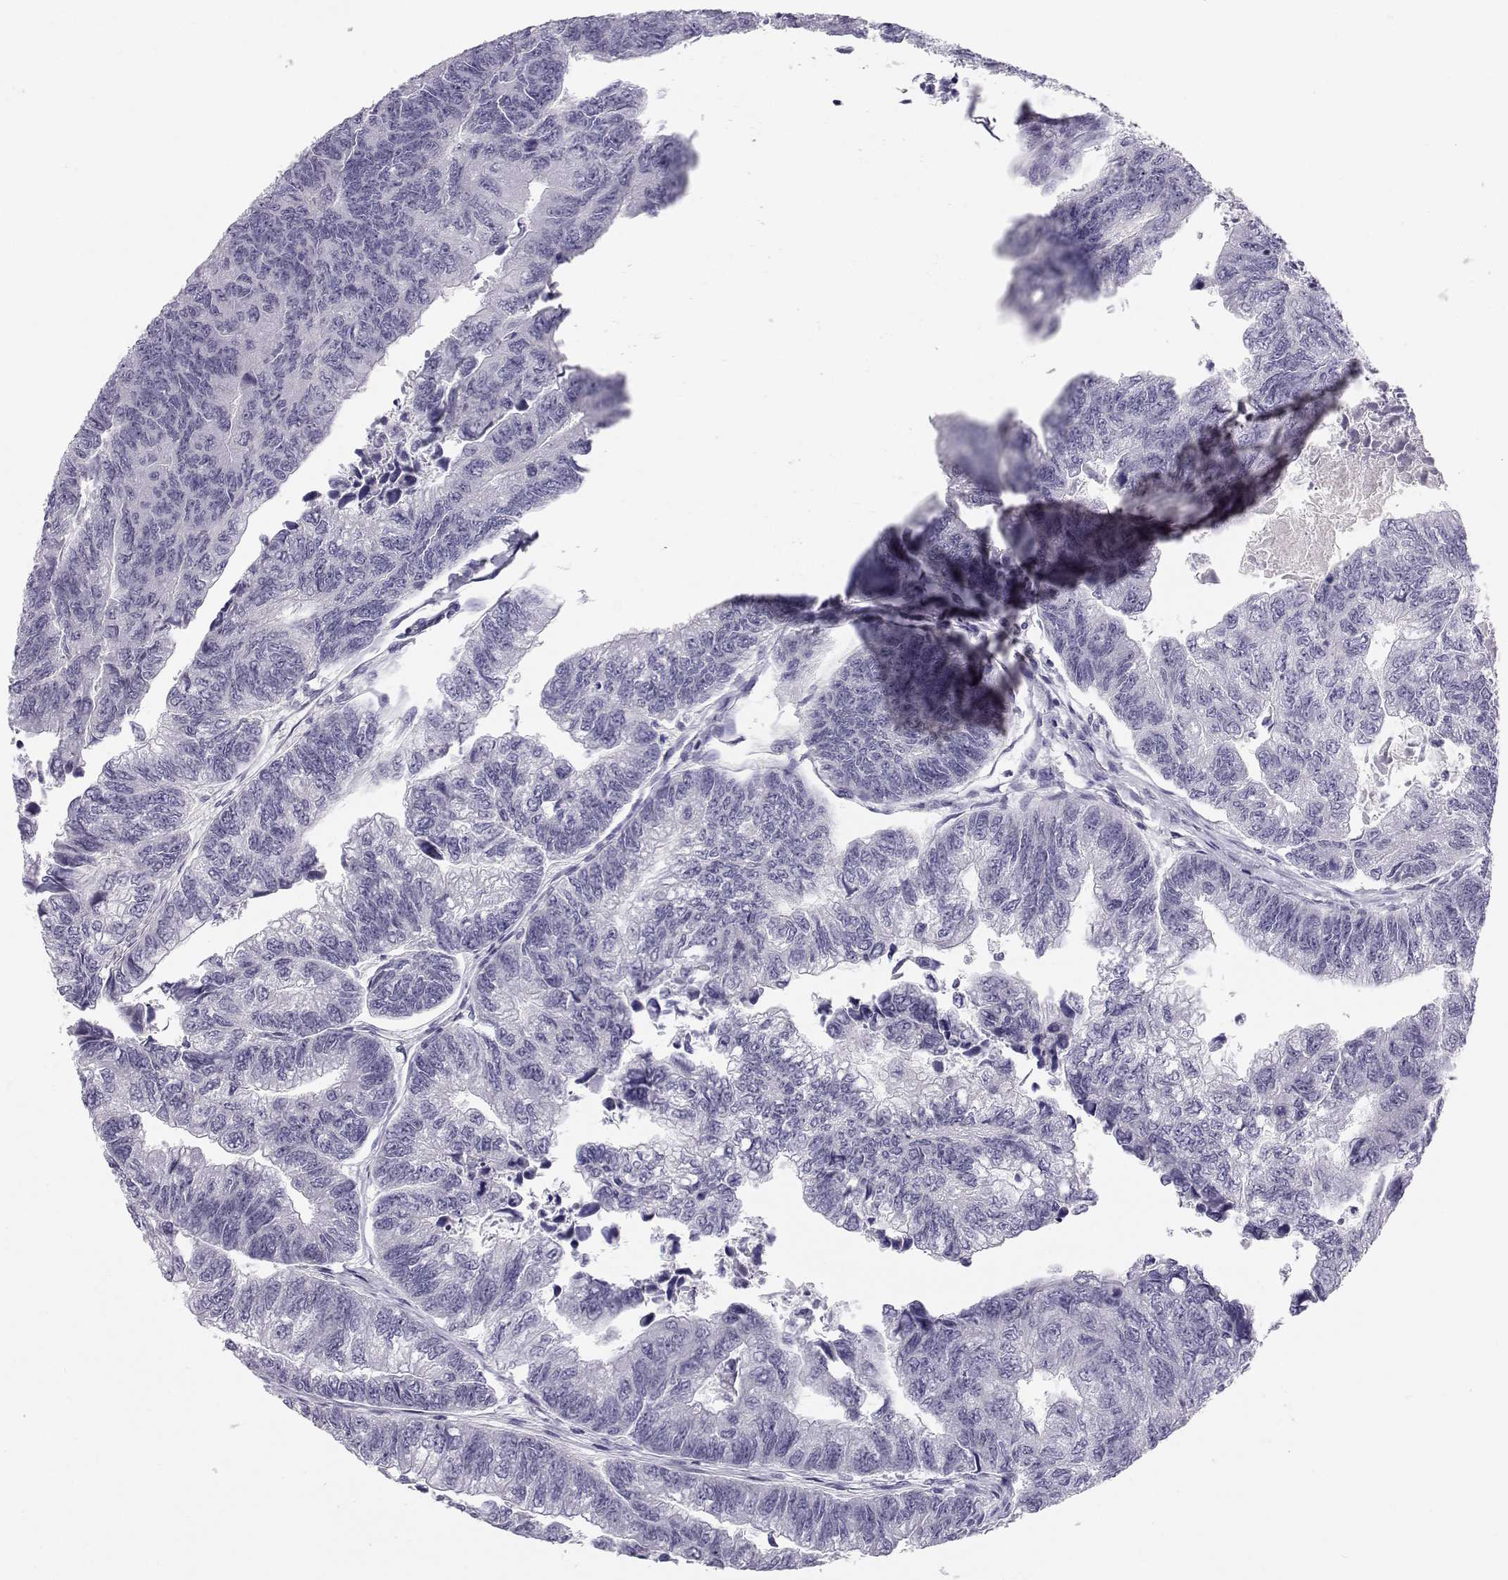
{"staining": {"intensity": "negative", "quantity": "none", "location": "none"}, "tissue": "colorectal cancer", "cell_type": "Tumor cells", "image_type": "cancer", "snomed": [{"axis": "morphology", "description": "Adenocarcinoma, NOS"}, {"axis": "topography", "description": "Colon"}], "caption": "Photomicrograph shows no significant protein staining in tumor cells of adenocarcinoma (colorectal). (Immunohistochemistry (ihc), brightfield microscopy, high magnification).", "gene": "MROH7", "patient": {"sex": "female", "age": 65}}